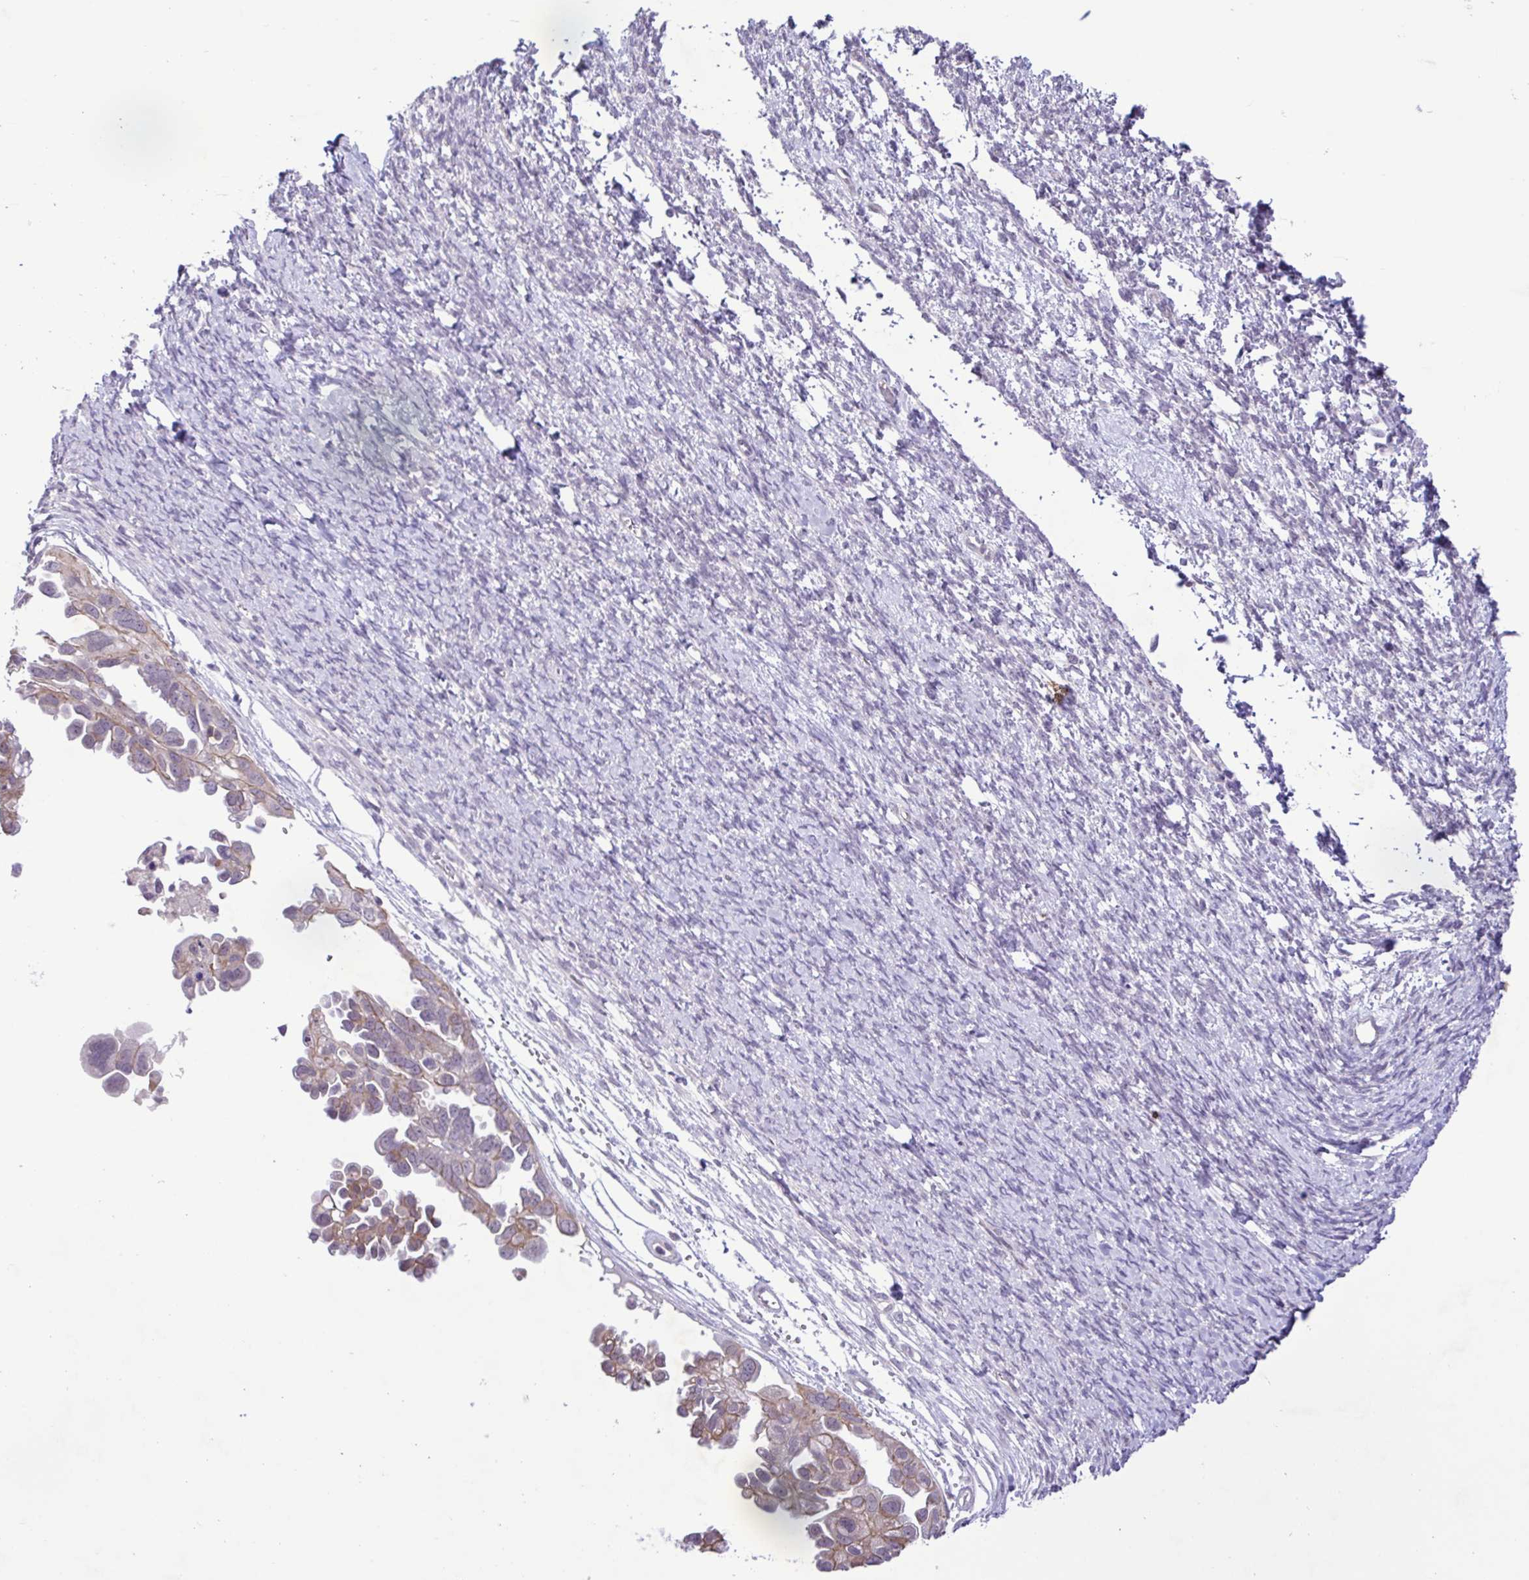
{"staining": {"intensity": "weak", "quantity": "<25%", "location": "cytoplasmic/membranous"}, "tissue": "ovarian cancer", "cell_type": "Tumor cells", "image_type": "cancer", "snomed": [{"axis": "morphology", "description": "Cystadenocarcinoma, serous, NOS"}, {"axis": "topography", "description": "Ovary"}], "caption": "Tumor cells show no significant positivity in serous cystadenocarcinoma (ovarian).", "gene": "IL1RN", "patient": {"sex": "female", "age": 53}}